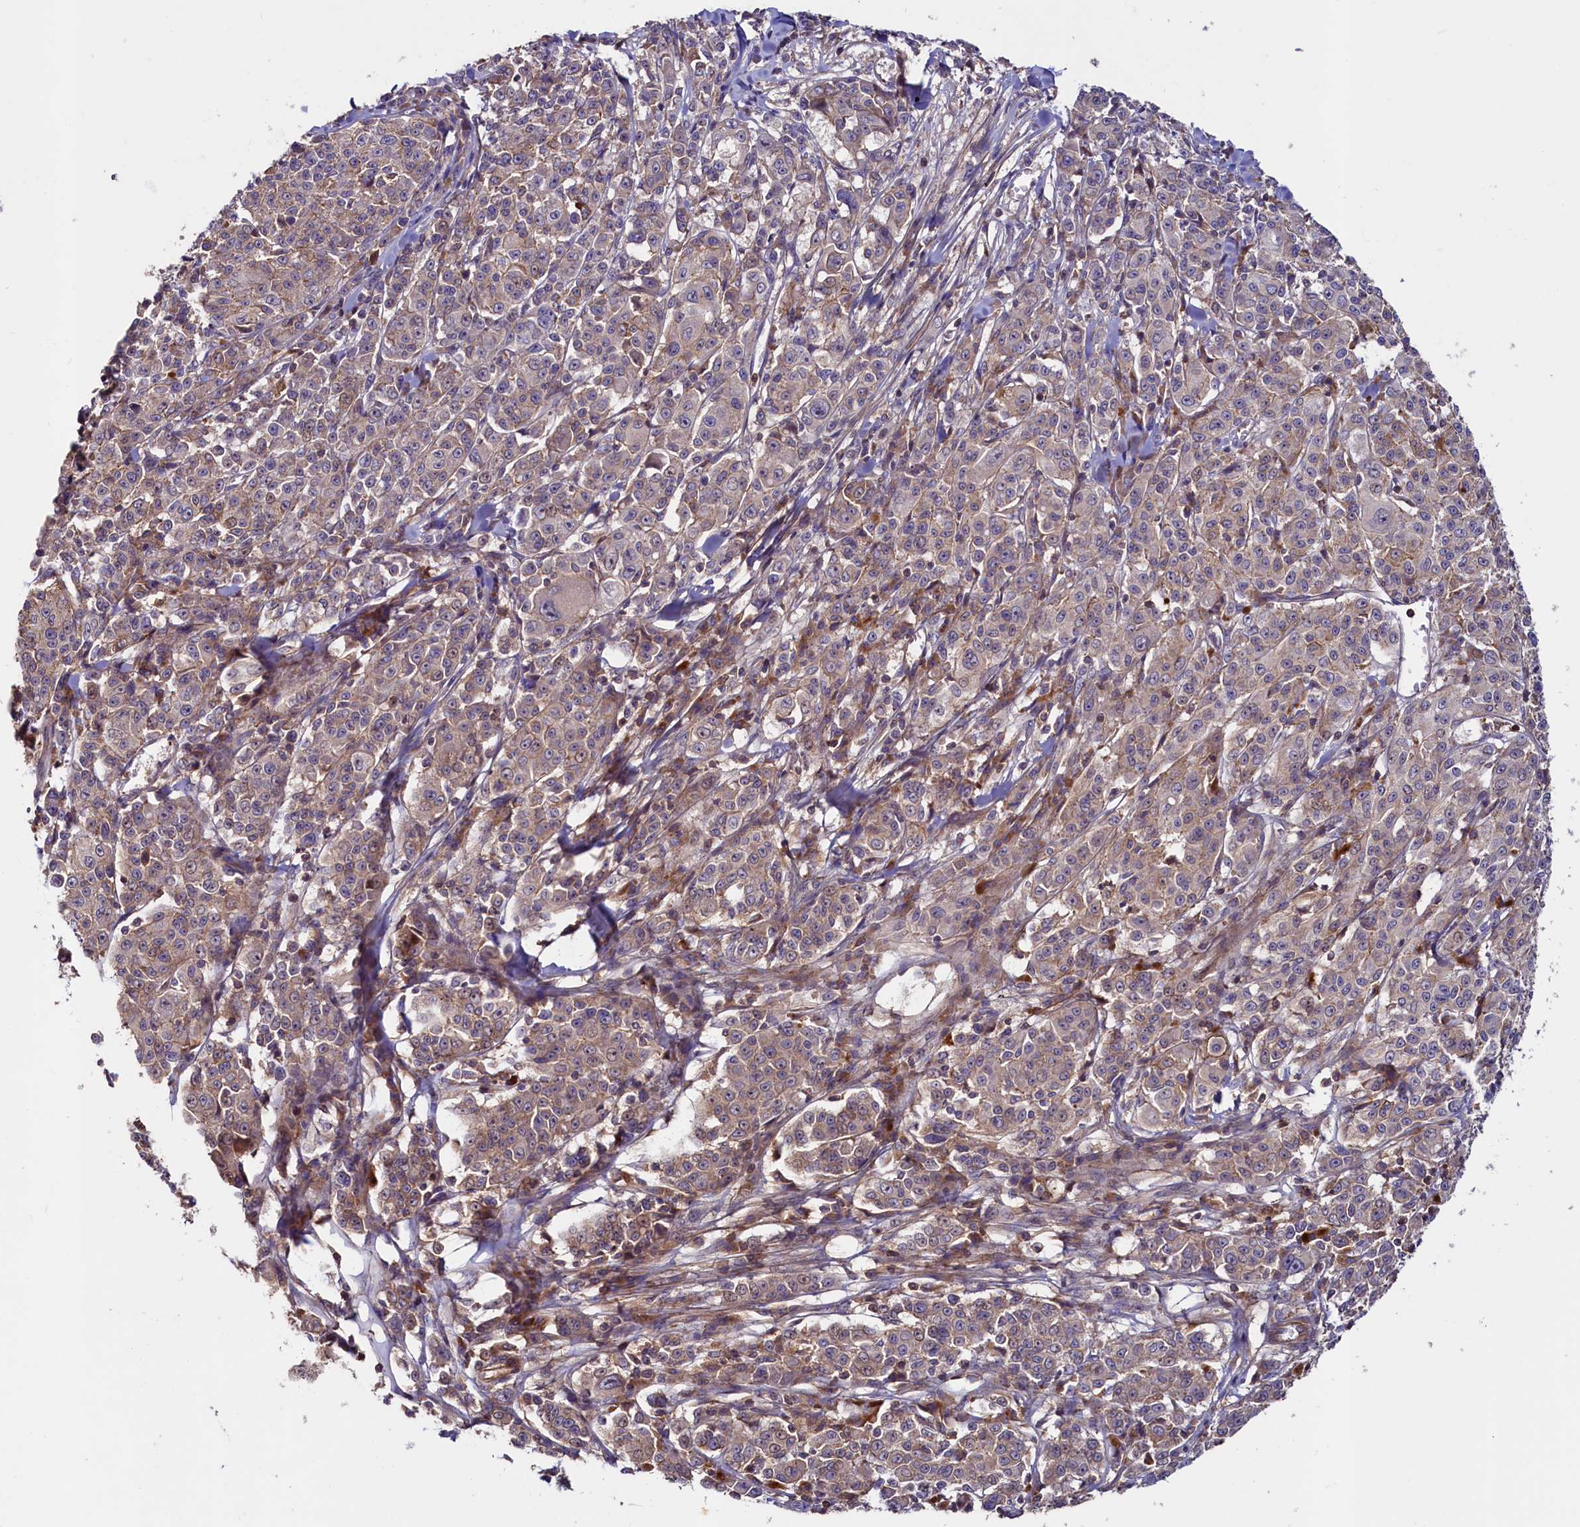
{"staining": {"intensity": "weak", "quantity": "<25%", "location": "cytoplasmic/membranous"}, "tissue": "melanoma", "cell_type": "Tumor cells", "image_type": "cancer", "snomed": [{"axis": "morphology", "description": "Malignant melanoma, NOS"}, {"axis": "topography", "description": "Skin"}], "caption": "There is no significant expression in tumor cells of melanoma.", "gene": "DUOXA1", "patient": {"sex": "female", "age": 52}}